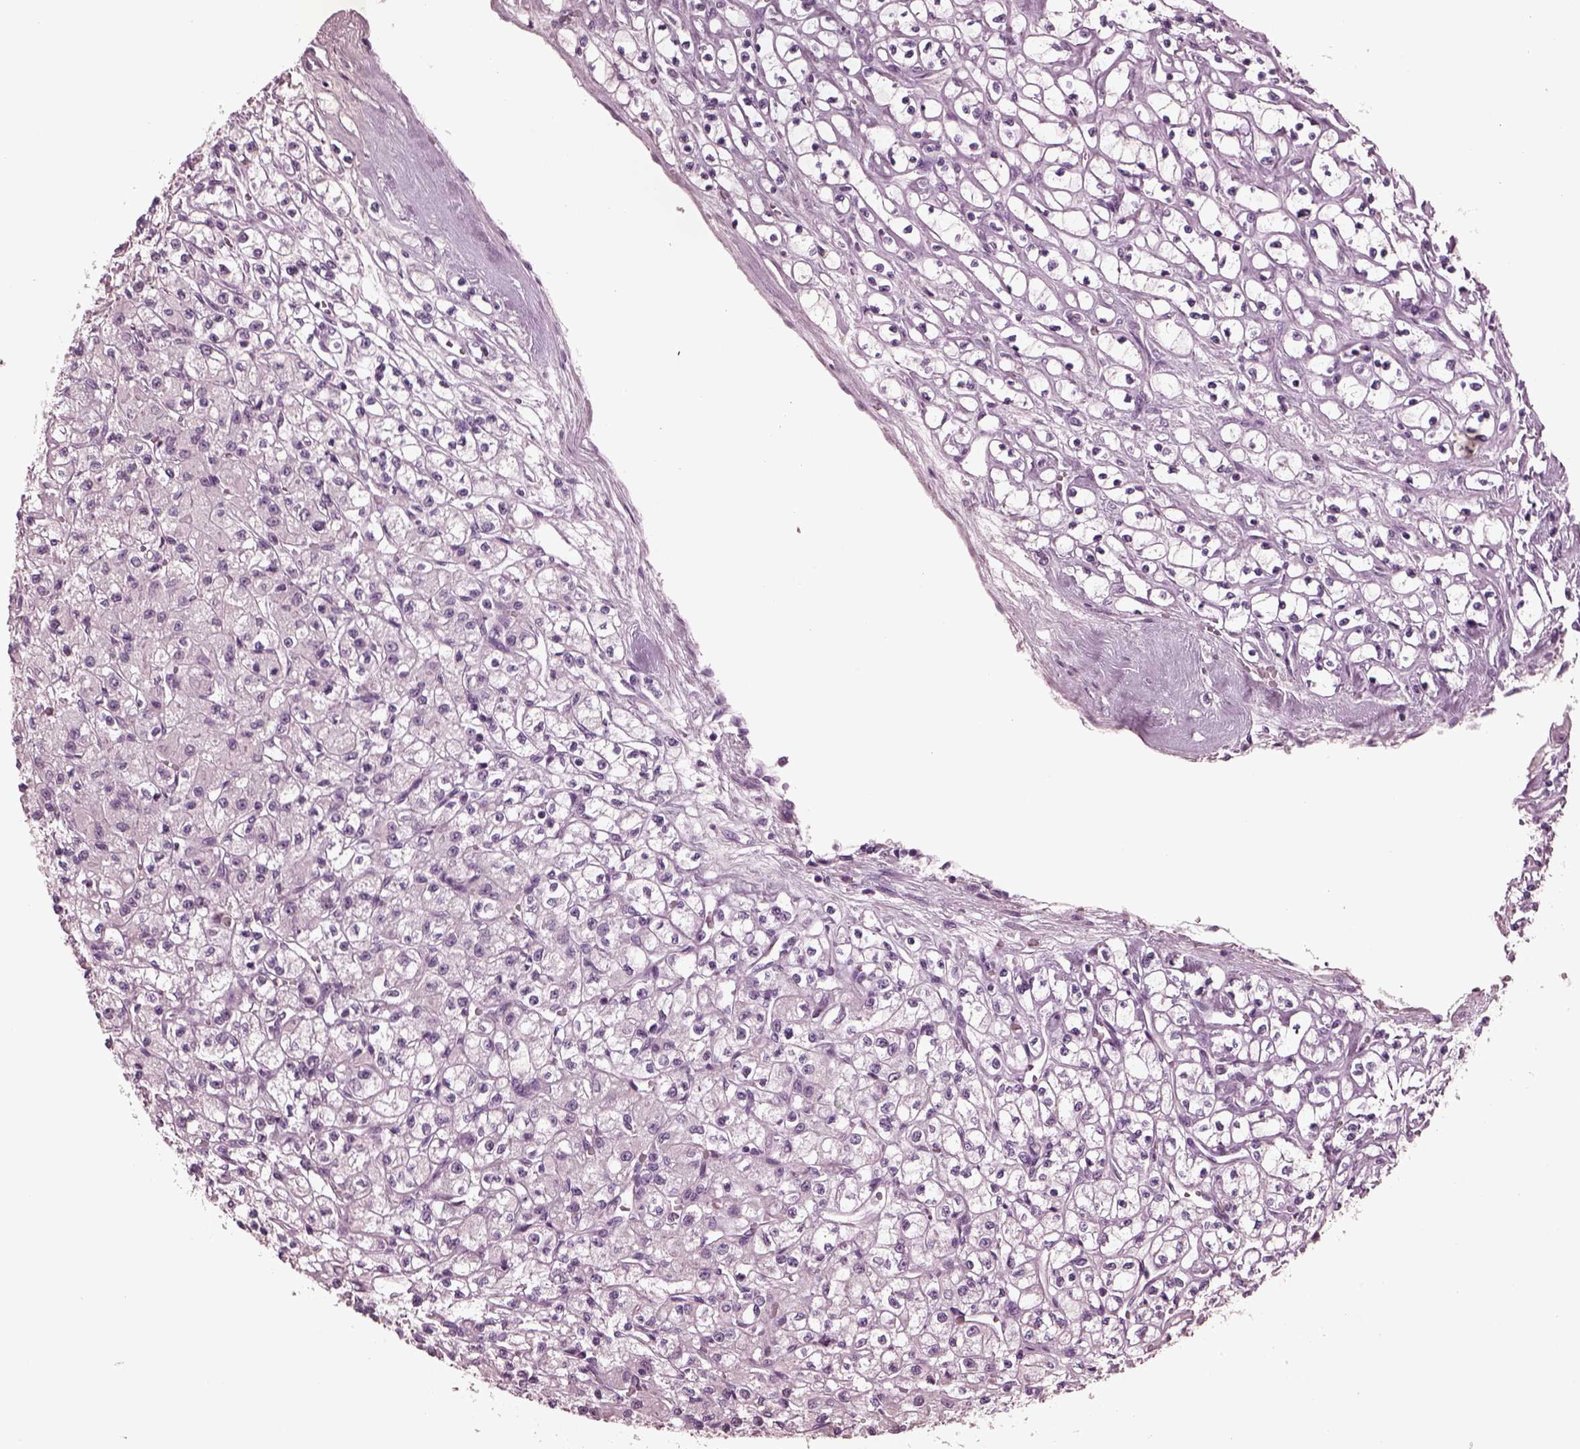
{"staining": {"intensity": "negative", "quantity": "none", "location": "none"}, "tissue": "renal cancer", "cell_type": "Tumor cells", "image_type": "cancer", "snomed": [{"axis": "morphology", "description": "Adenocarcinoma, NOS"}, {"axis": "topography", "description": "Kidney"}], "caption": "Photomicrograph shows no protein expression in tumor cells of adenocarcinoma (renal) tissue.", "gene": "MIB2", "patient": {"sex": "female", "age": 70}}